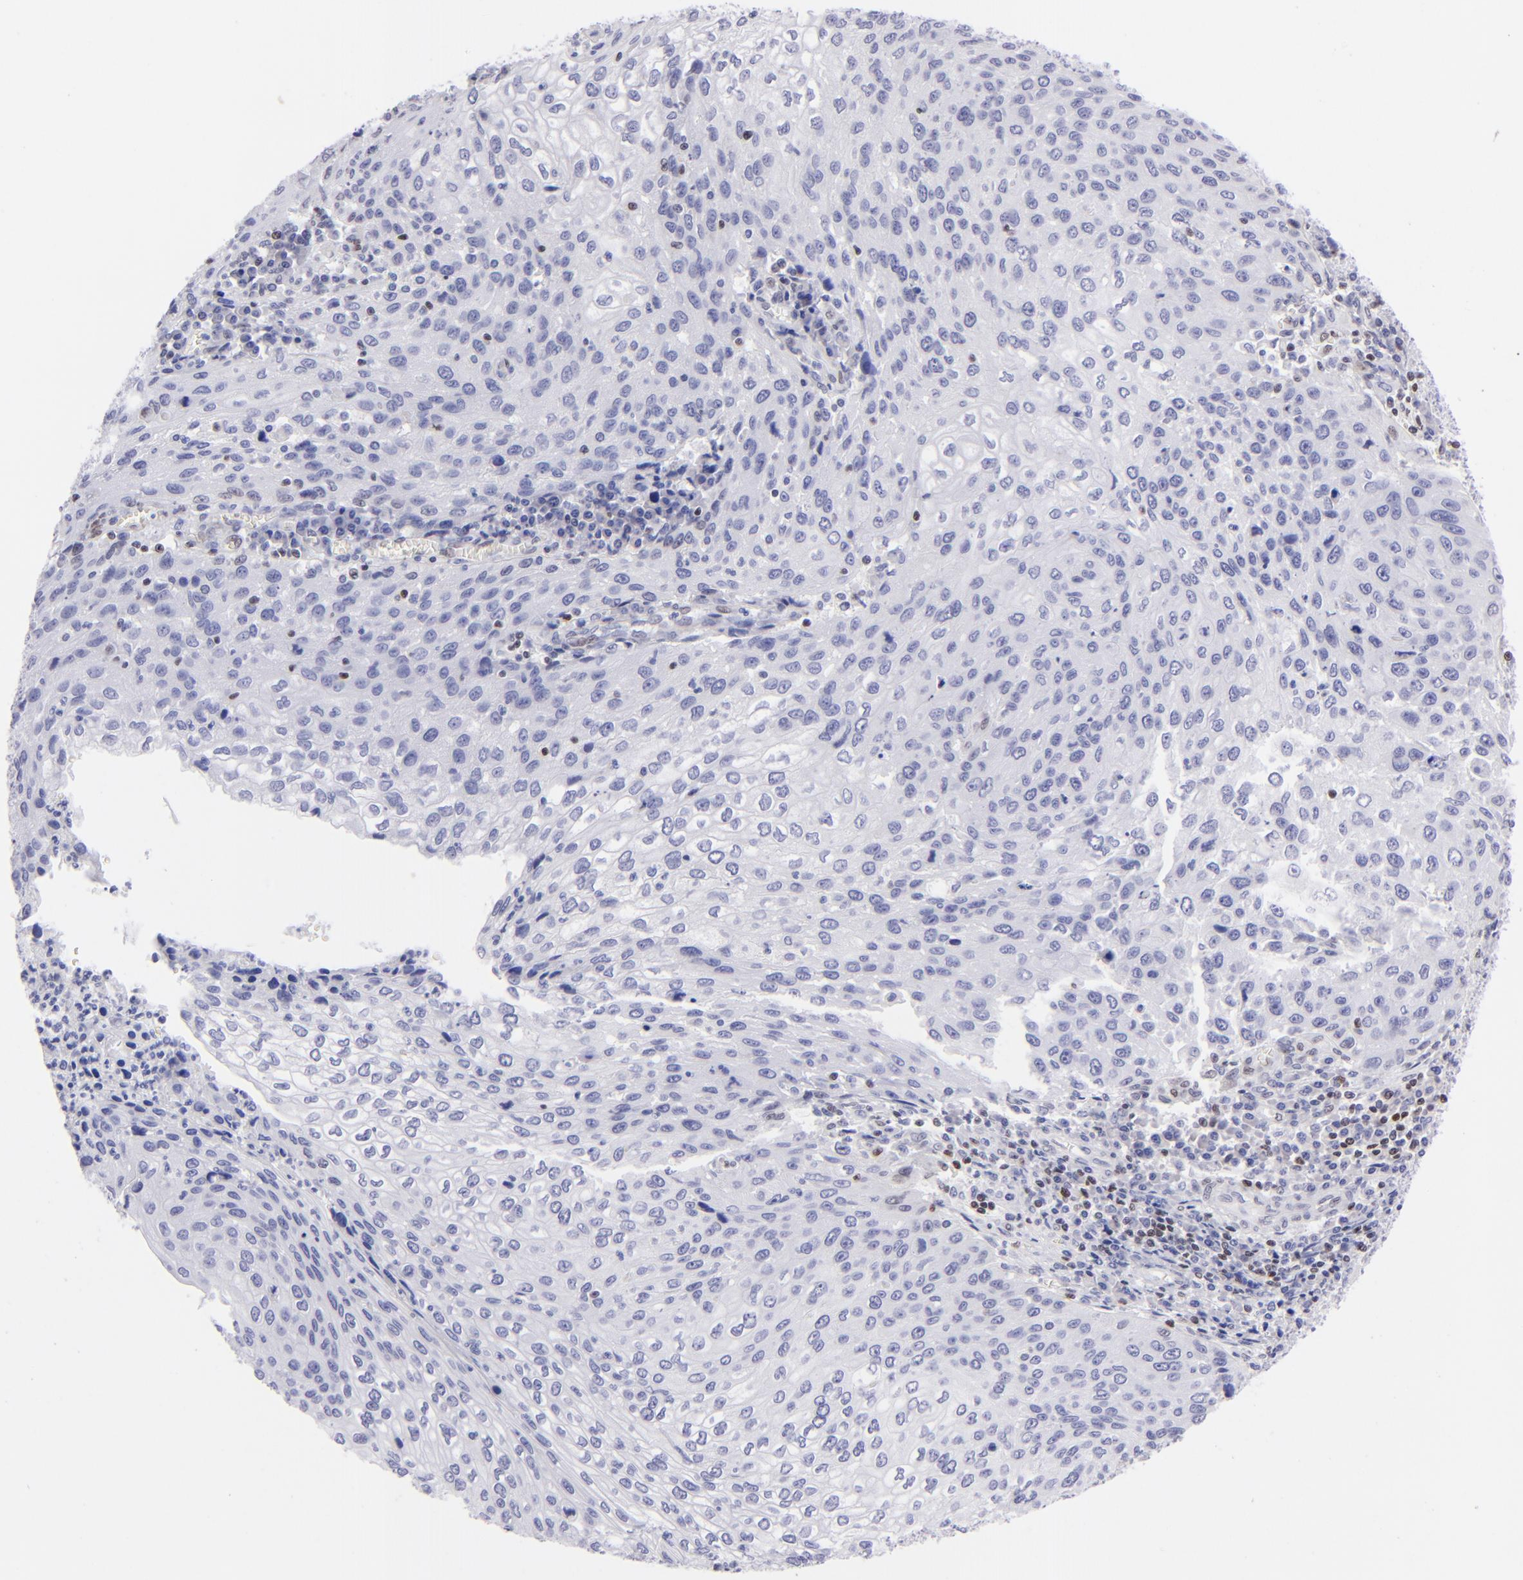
{"staining": {"intensity": "negative", "quantity": "none", "location": "none"}, "tissue": "cervical cancer", "cell_type": "Tumor cells", "image_type": "cancer", "snomed": [{"axis": "morphology", "description": "Squamous cell carcinoma, NOS"}, {"axis": "topography", "description": "Cervix"}], "caption": "The micrograph exhibits no significant positivity in tumor cells of squamous cell carcinoma (cervical).", "gene": "ETS1", "patient": {"sex": "female", "age": 32}}